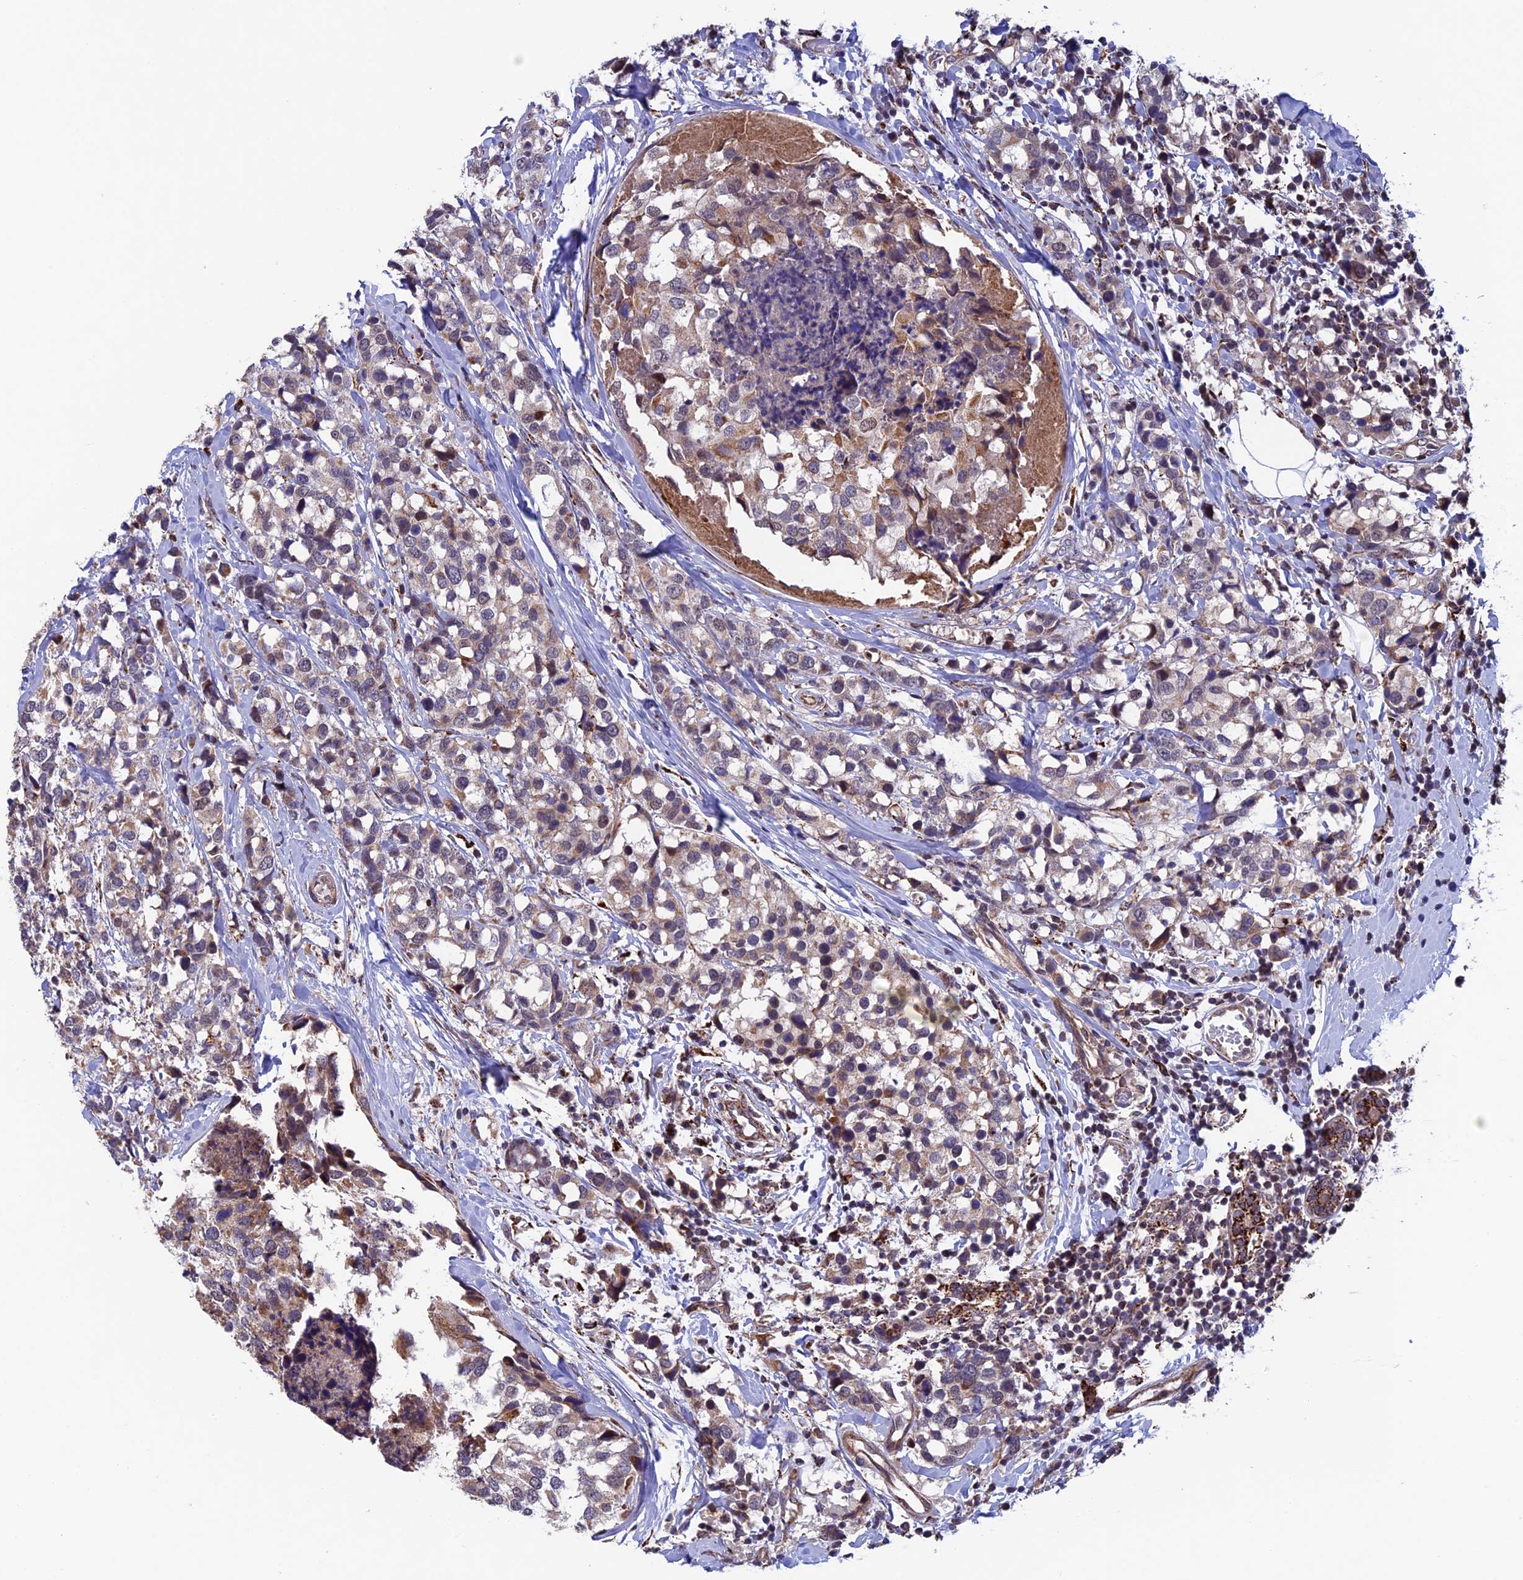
{"staining": {"intensity": "weak", "quantity": ">75%", "location": "cytoplasmic/membranous"}, "tissue": "breast cancer", "cell_type": "Tumor cells", "image_type": "cancer", "snomed": [{"axis": "morphology", "description": "Lobular carcinoma"}, {"axis": "topography", "description": "Breast"}], "caption": "Protein staining of breast cancer tissue reveals weak cytoplasmic/membranous expression in about >75% of tumor cells.", "gene": "RNF17", "patient": {"sex": "female", "age": 59}}